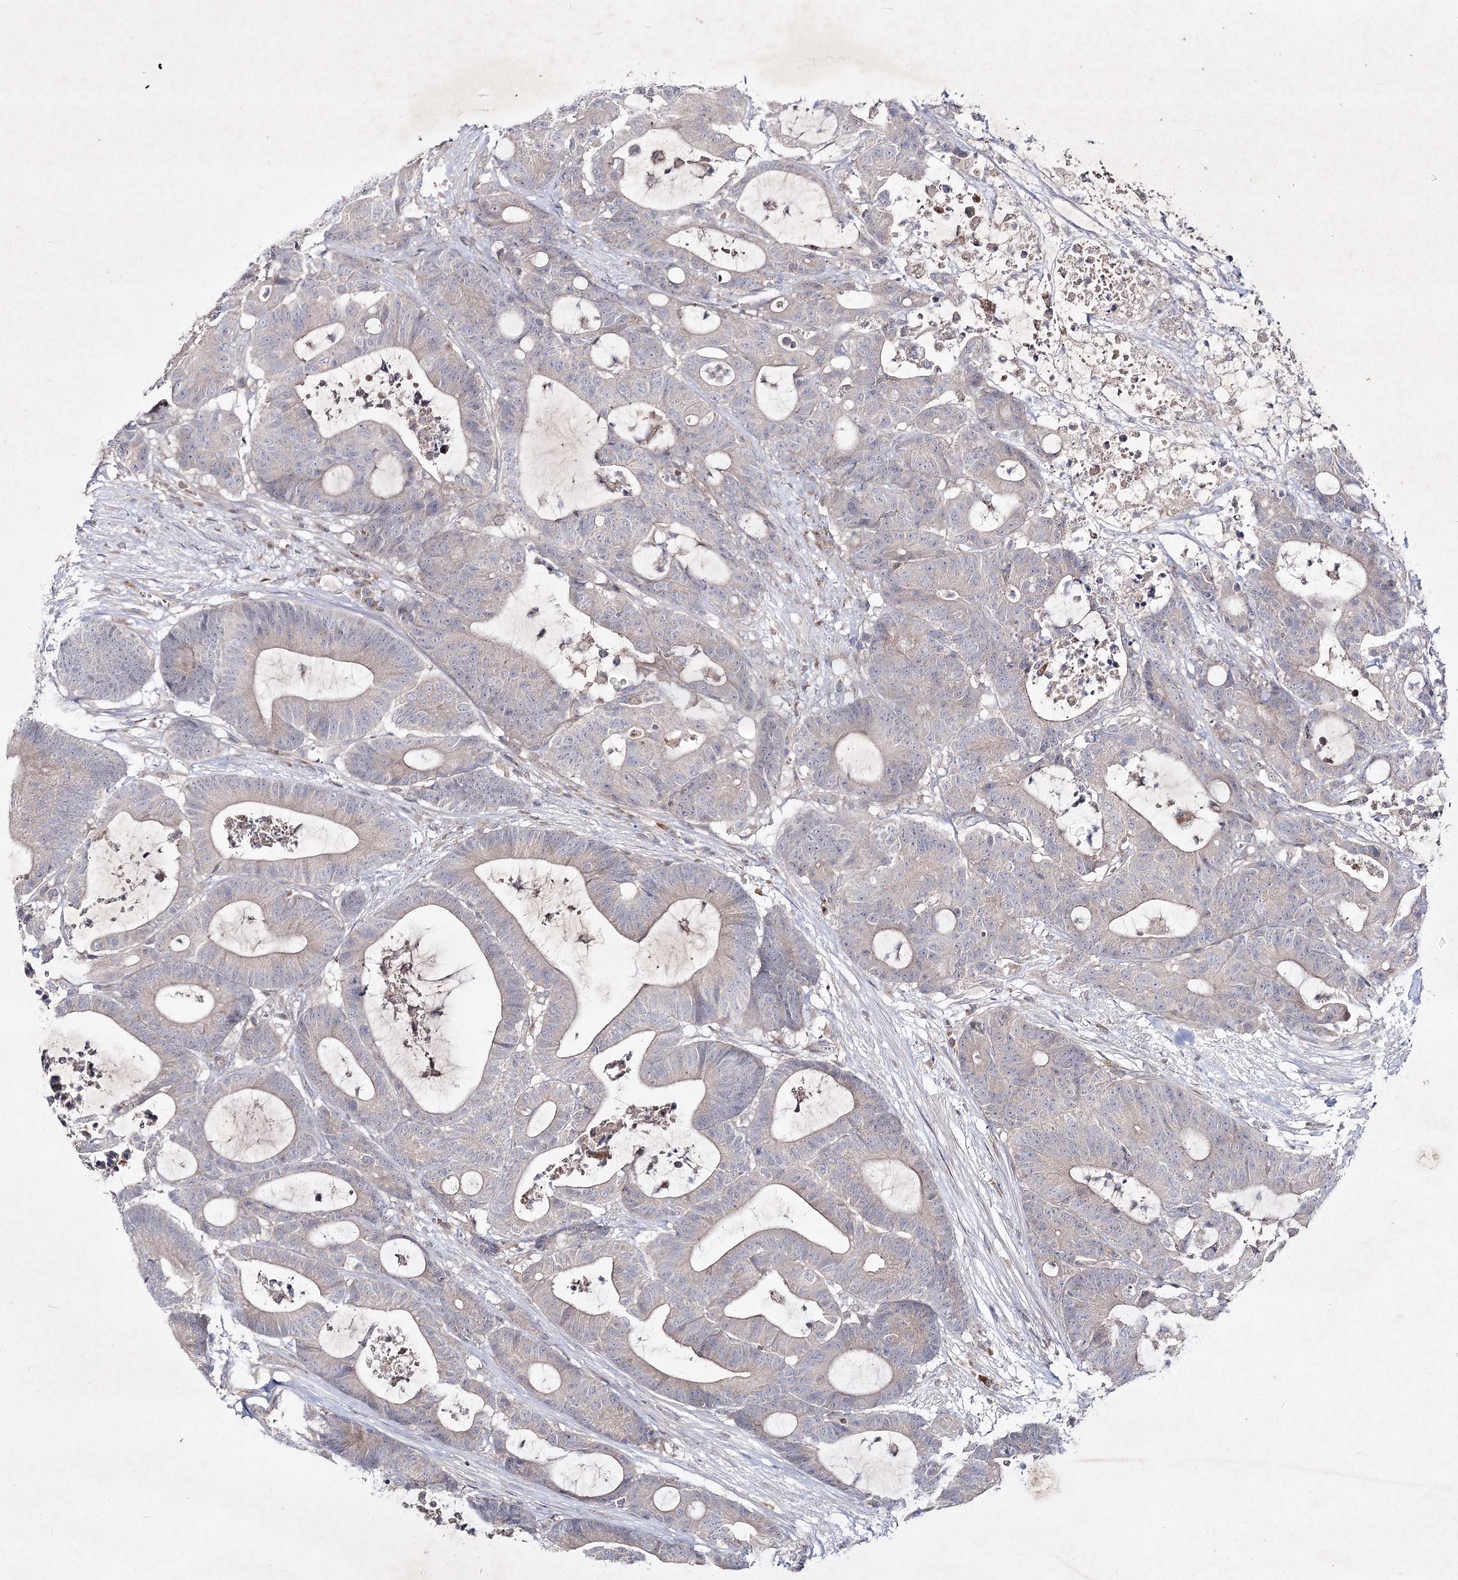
{"staining": {"intensity": "negative", "quantity": "none", "location": "none"}, "tissue": "colorectal cancer", "cell_type": "Tumor cells", "image_type": "cancer", "snomed": [{"axis": "morphology", "description": "Adenocarcinoma, NOS"}, {"axis": "topography", "description": "Colon"}], "caption": "The immunohistochemistry image has no significant positivity in tumor cells of colorectal cancer (adenocarcinoma) tissue.", "gene": "CIB2", "patient": {"sex": "female", "age": 84}}